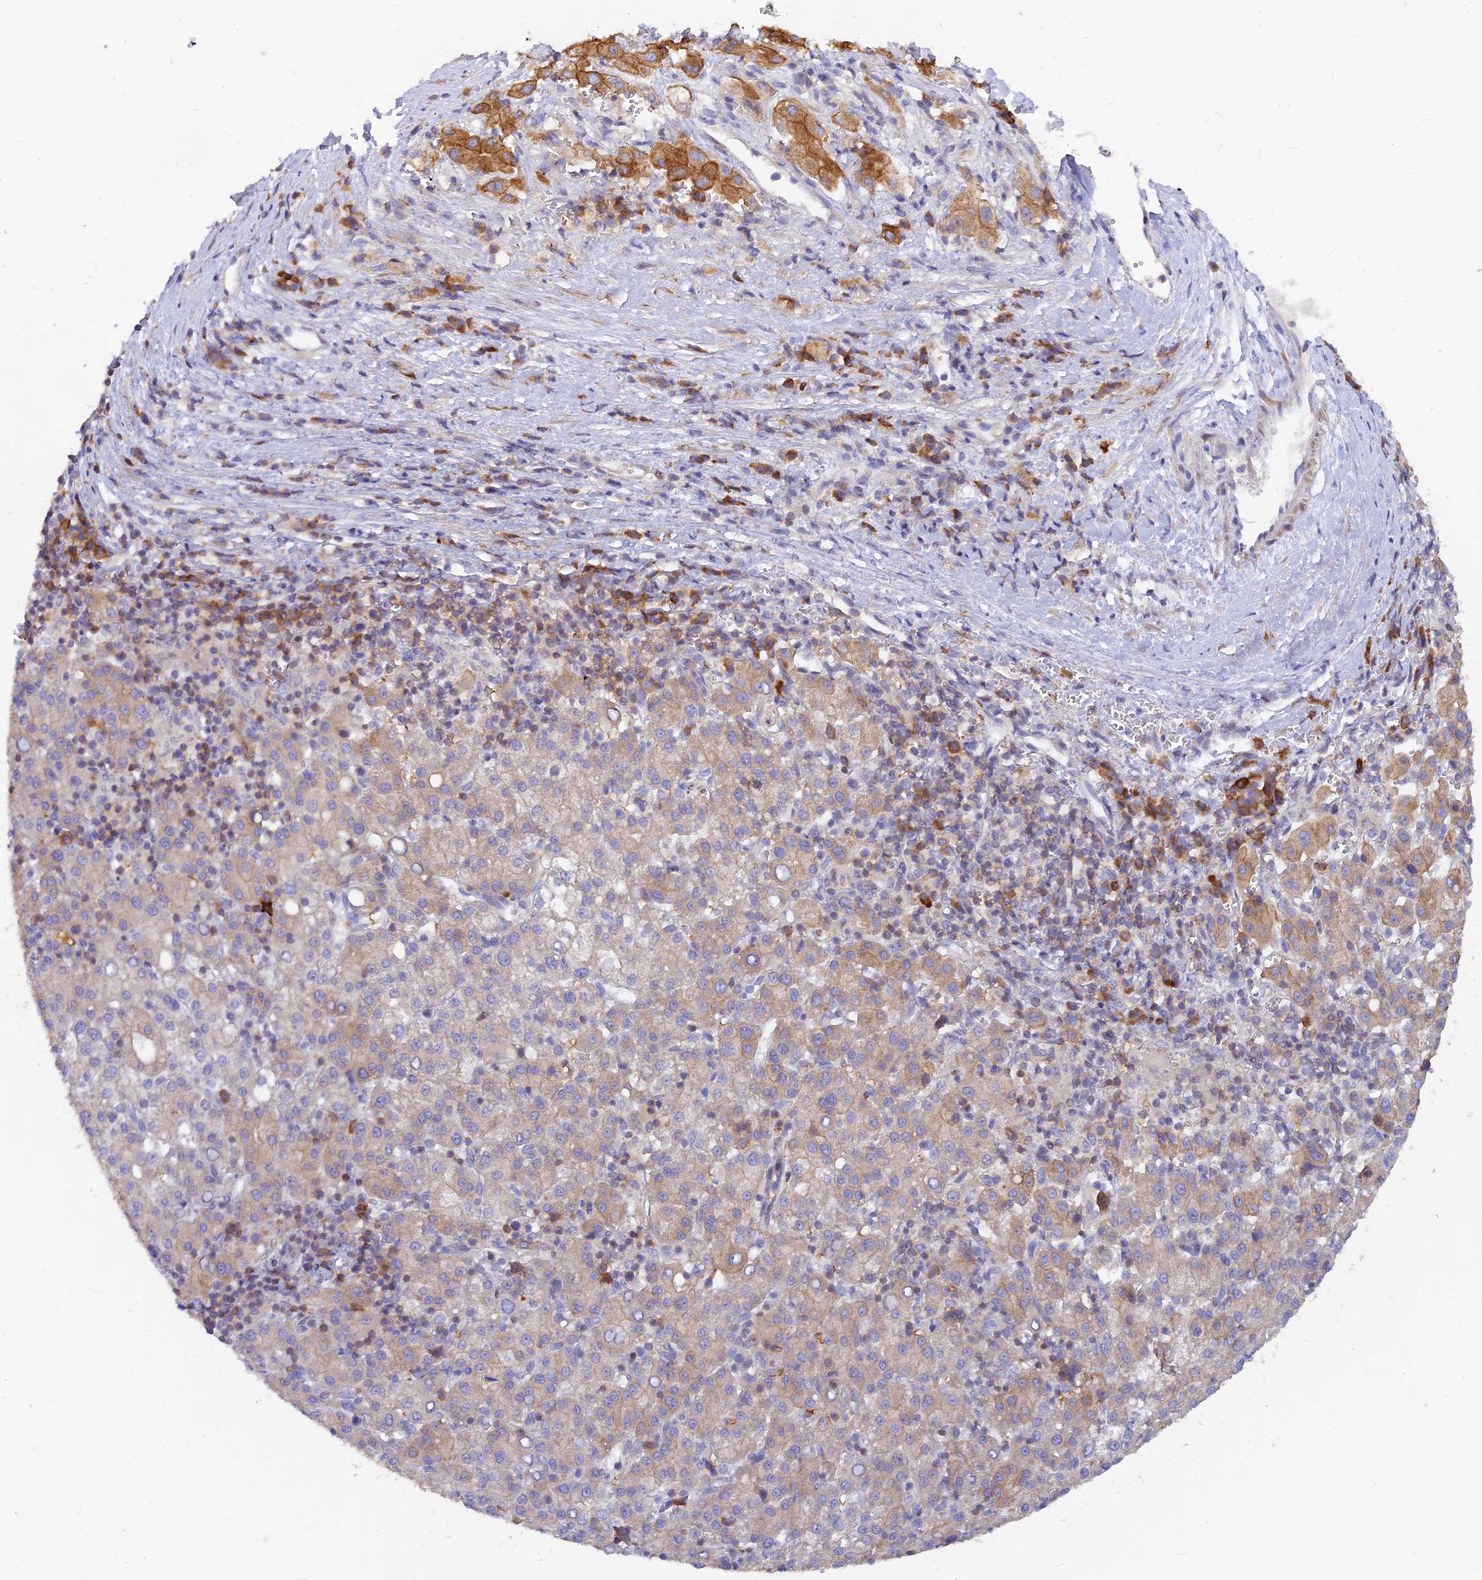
{"staining": {"intensity": "weak", "quantity": "<25%", "location": "cytoplasmic/membranous"}, "tissue": "liver cancer", "cell_type": "Tumor cells", "image_type": "cancer", "snomed": [{"axis": "morphology", "description": "Carcinoma, Hepatocellular, NOS"}, {"axis": "topography", "description": "Liver"}], "caption": "Immunohistochemistry of liver cancer (hepatocellular carcinoma) reveals no positivity in tumor cells.", "gene": "DENND2D", "patient": {"sex": "female", "age": 58}}